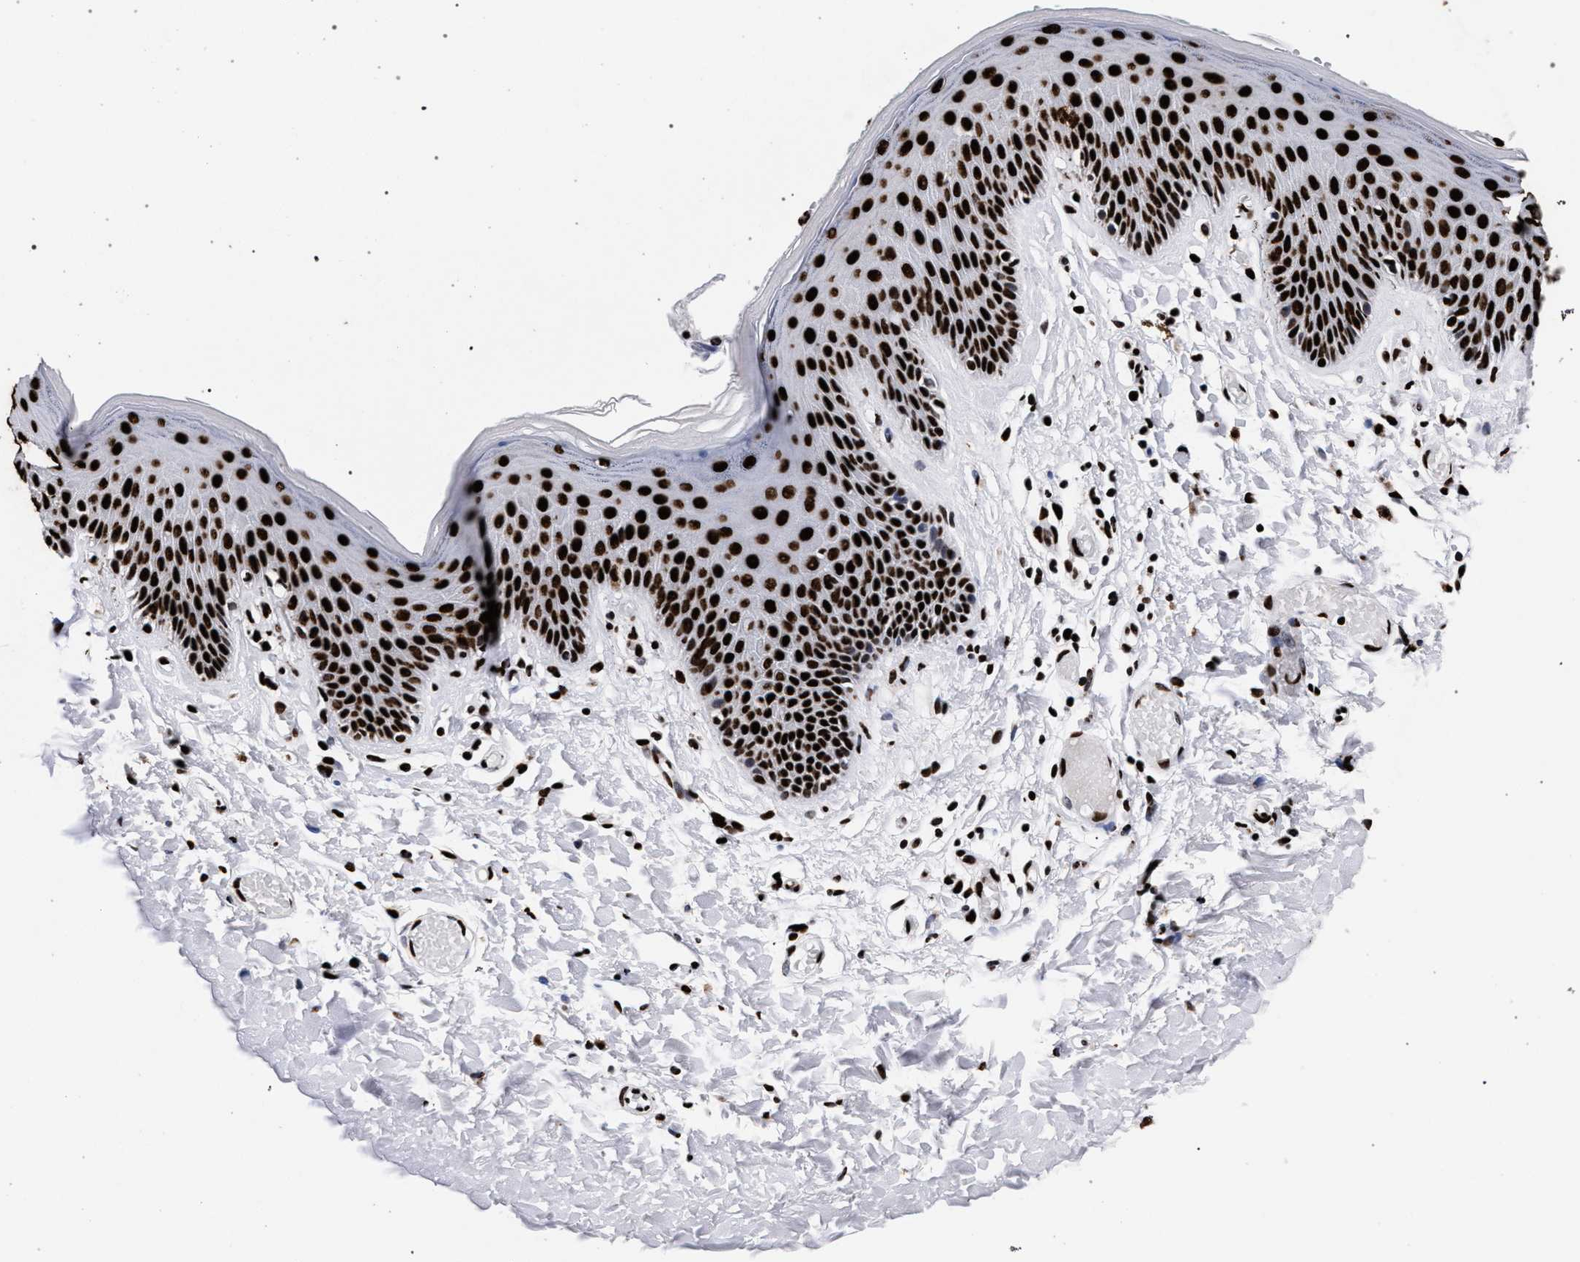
{"staining": {"intensity": "strong", "quantity": ">75%", "location": "nuclear"}, "tissue": "skin", "cell_type": "Epidermal cells", "image_type": "normal", "snomed": [{"axis": "morphology", "description": "Normal tissue, NOS"}, {"axis": "topography", "description": "Vulva"}], "caption": "Protein staining demonstrates strong nuclear positivity in approximately >75% of epidermal cells in normal skin.", "gene": "HNRNPA1", "patient": {"sex": "female", "age": 73}}